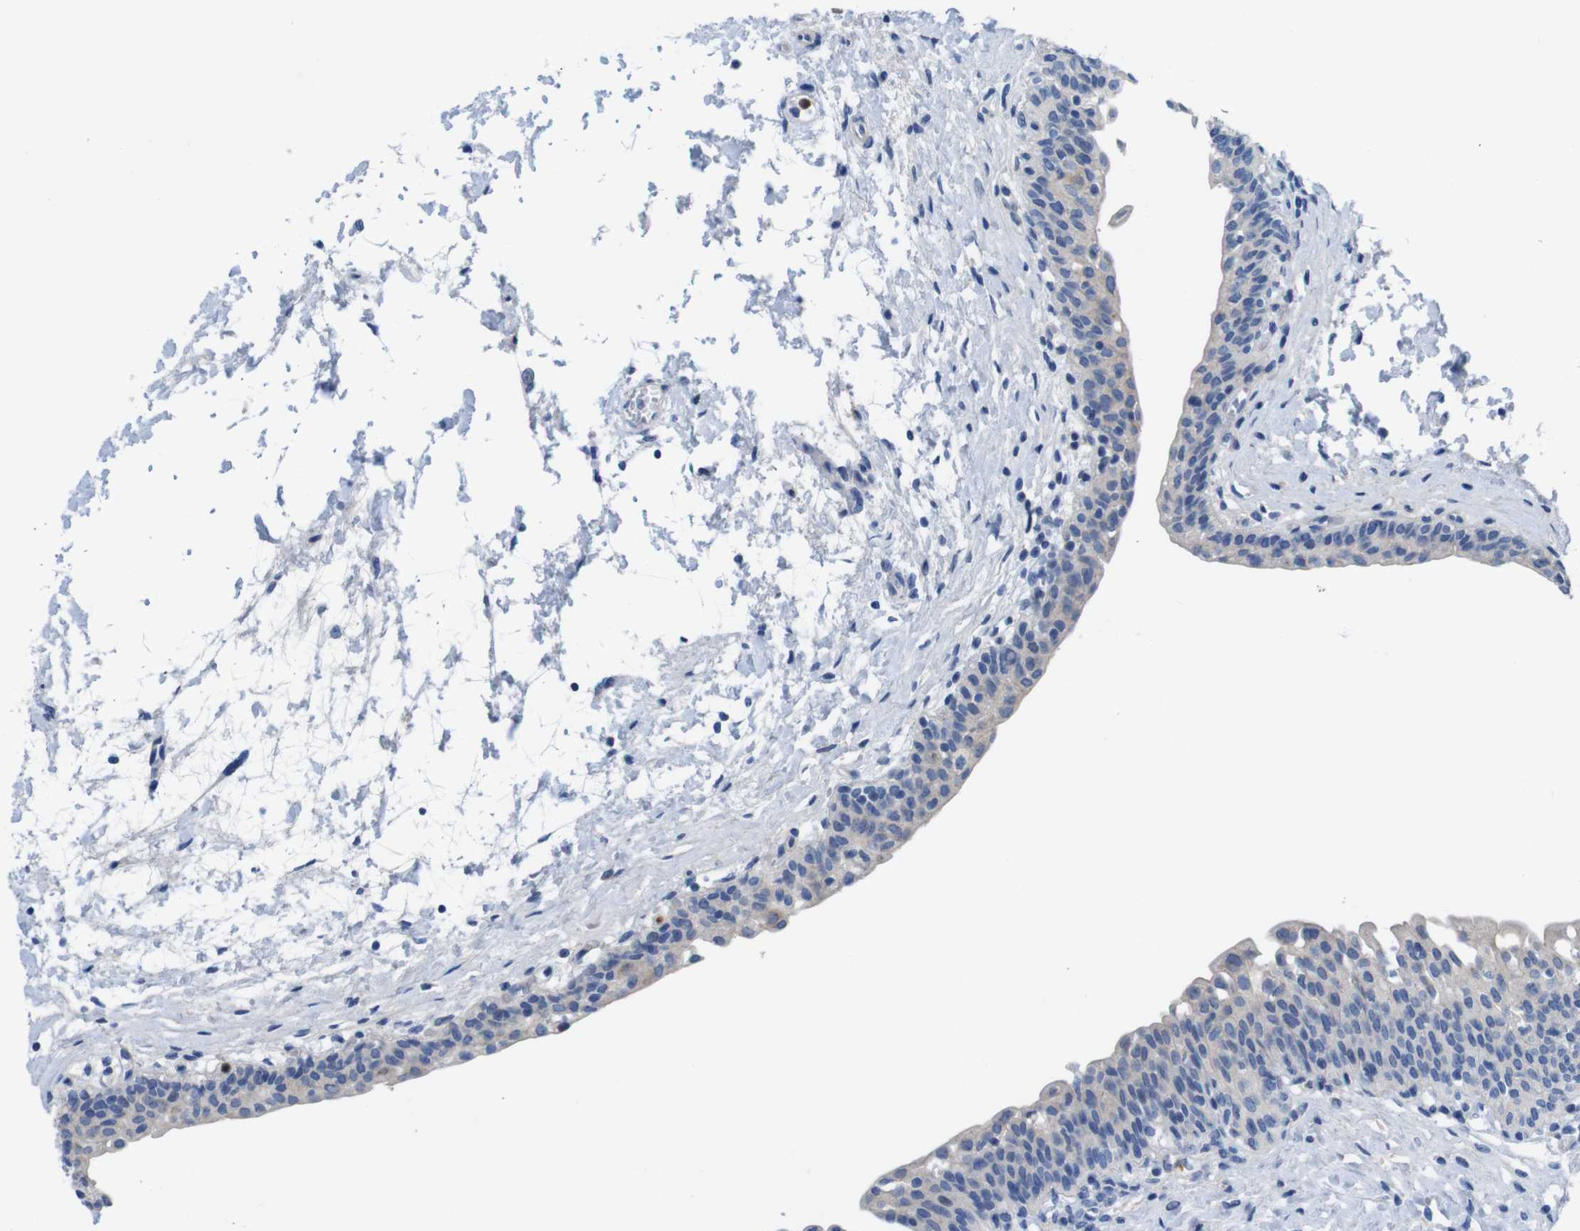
{"staining": {"intensity": "weak", "quantity": "<25%", "location": "cytoplasmic/membranous"}, "tissue": "urinary bladder", "cell_type": "Urothelial cells", "image_type": "normal", "snomed": [{"axis": "morphology", "description": "Normal tissue, NOS"}, {"axis": "topography", "description": "Urinary bladder"}], "caption": "This is an IHC micrograph of unremarkable urinary bladder. There is no expression in urothelial cells.", "gene": "C1RL", "patient": {"sex": "male", "age": 55}}